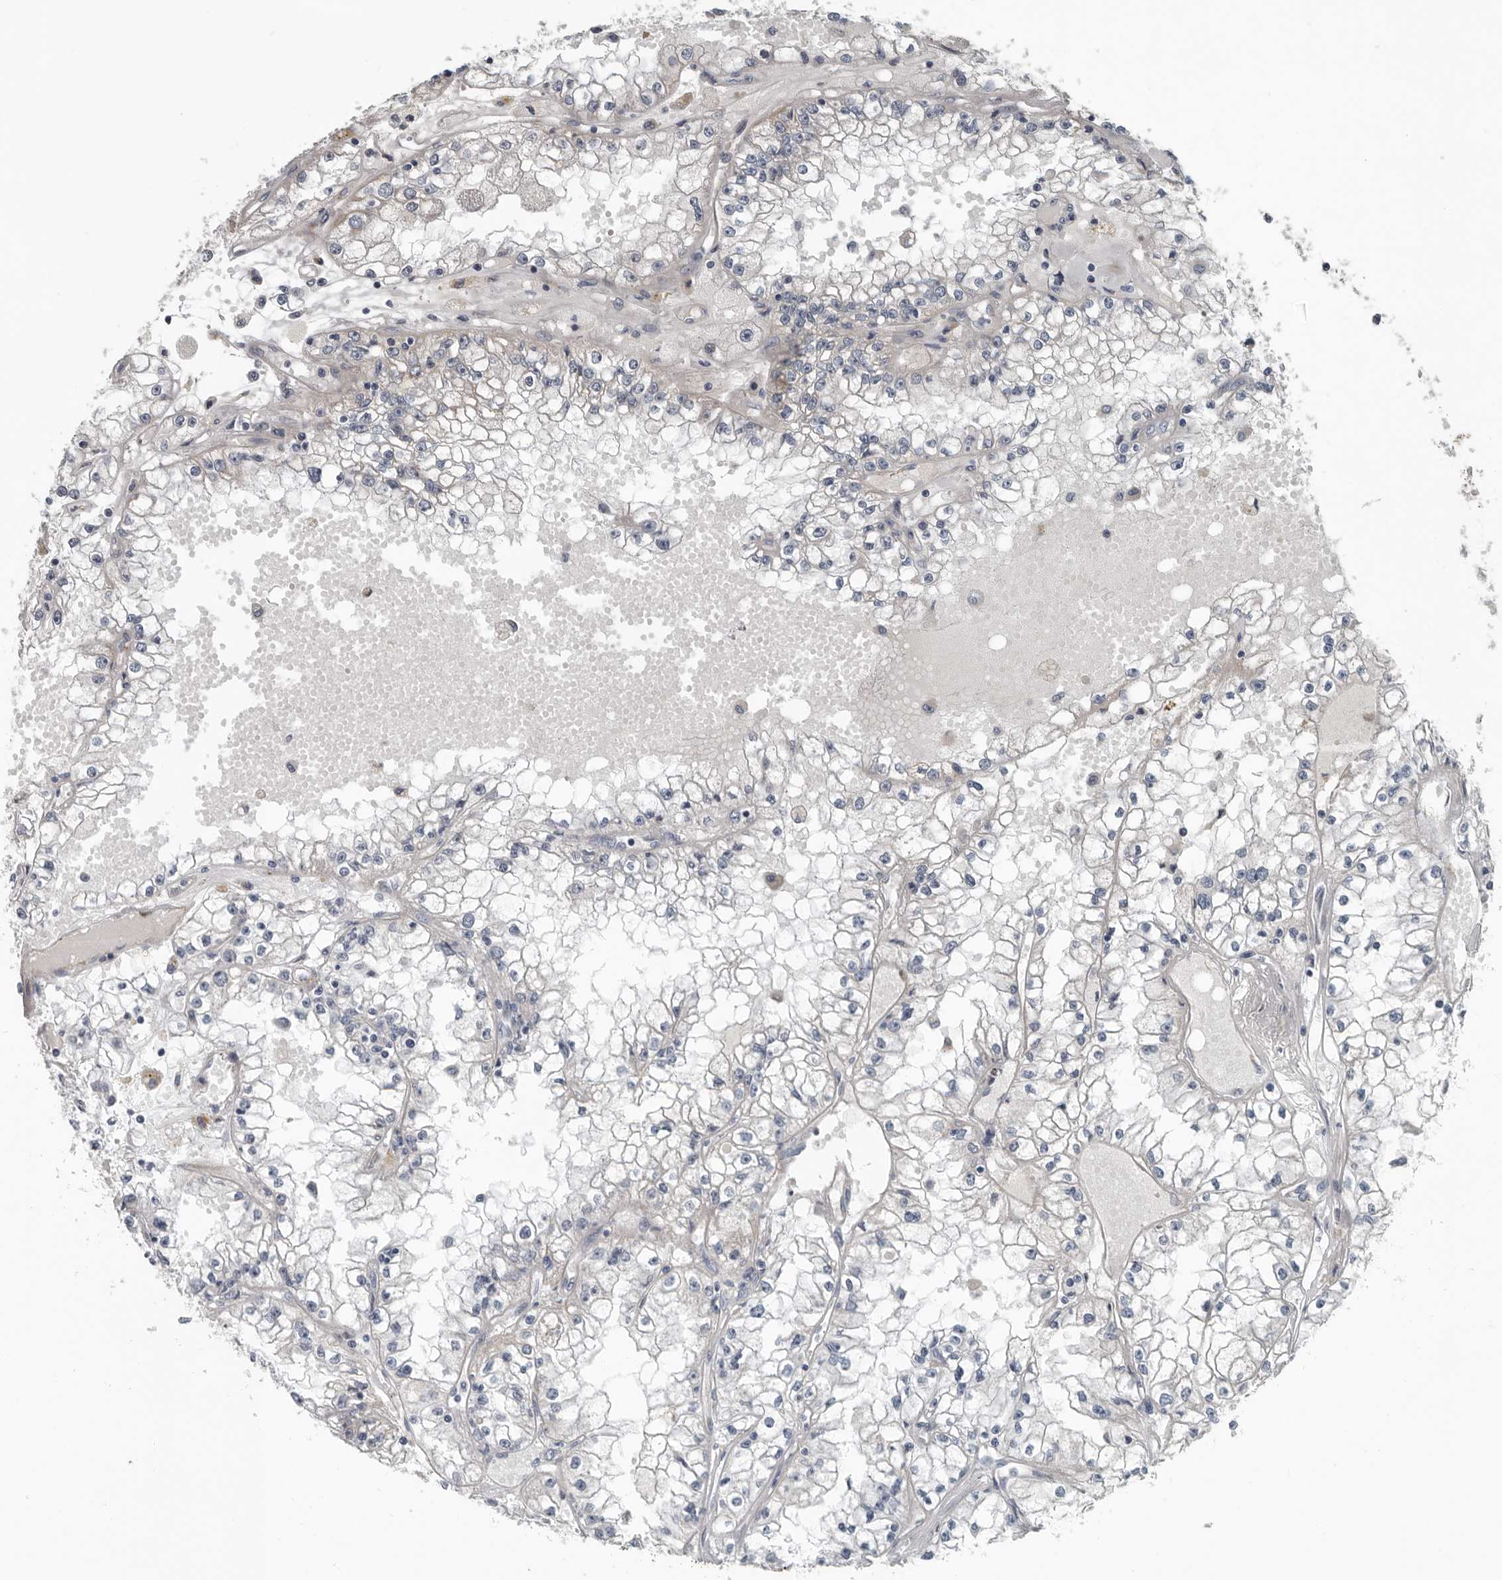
{"staining": {"intensity": "negative", "quantity": "none", "location": "none"}, "tissue": "renal cancer", "cell_type": "Tumor cells", "image_type": "cancer", "snomed": [{"axis": "morphology", "description": "Adenocarcinoma, NOS"}, {"axis": "topography", "description": "Kidney"}], "caption": "Tumor cells show no significant protein expression in renal adenocarcinoma. The staining was performed using DAB (3,3'-diaminobenzidine) to visualize the protein expression in brown, while the nuclei were stained in blue with hematoxylin (Magnification: 20x).", "gene": "DPY19L4", "patient": {"sex": "male", "age": 56}}